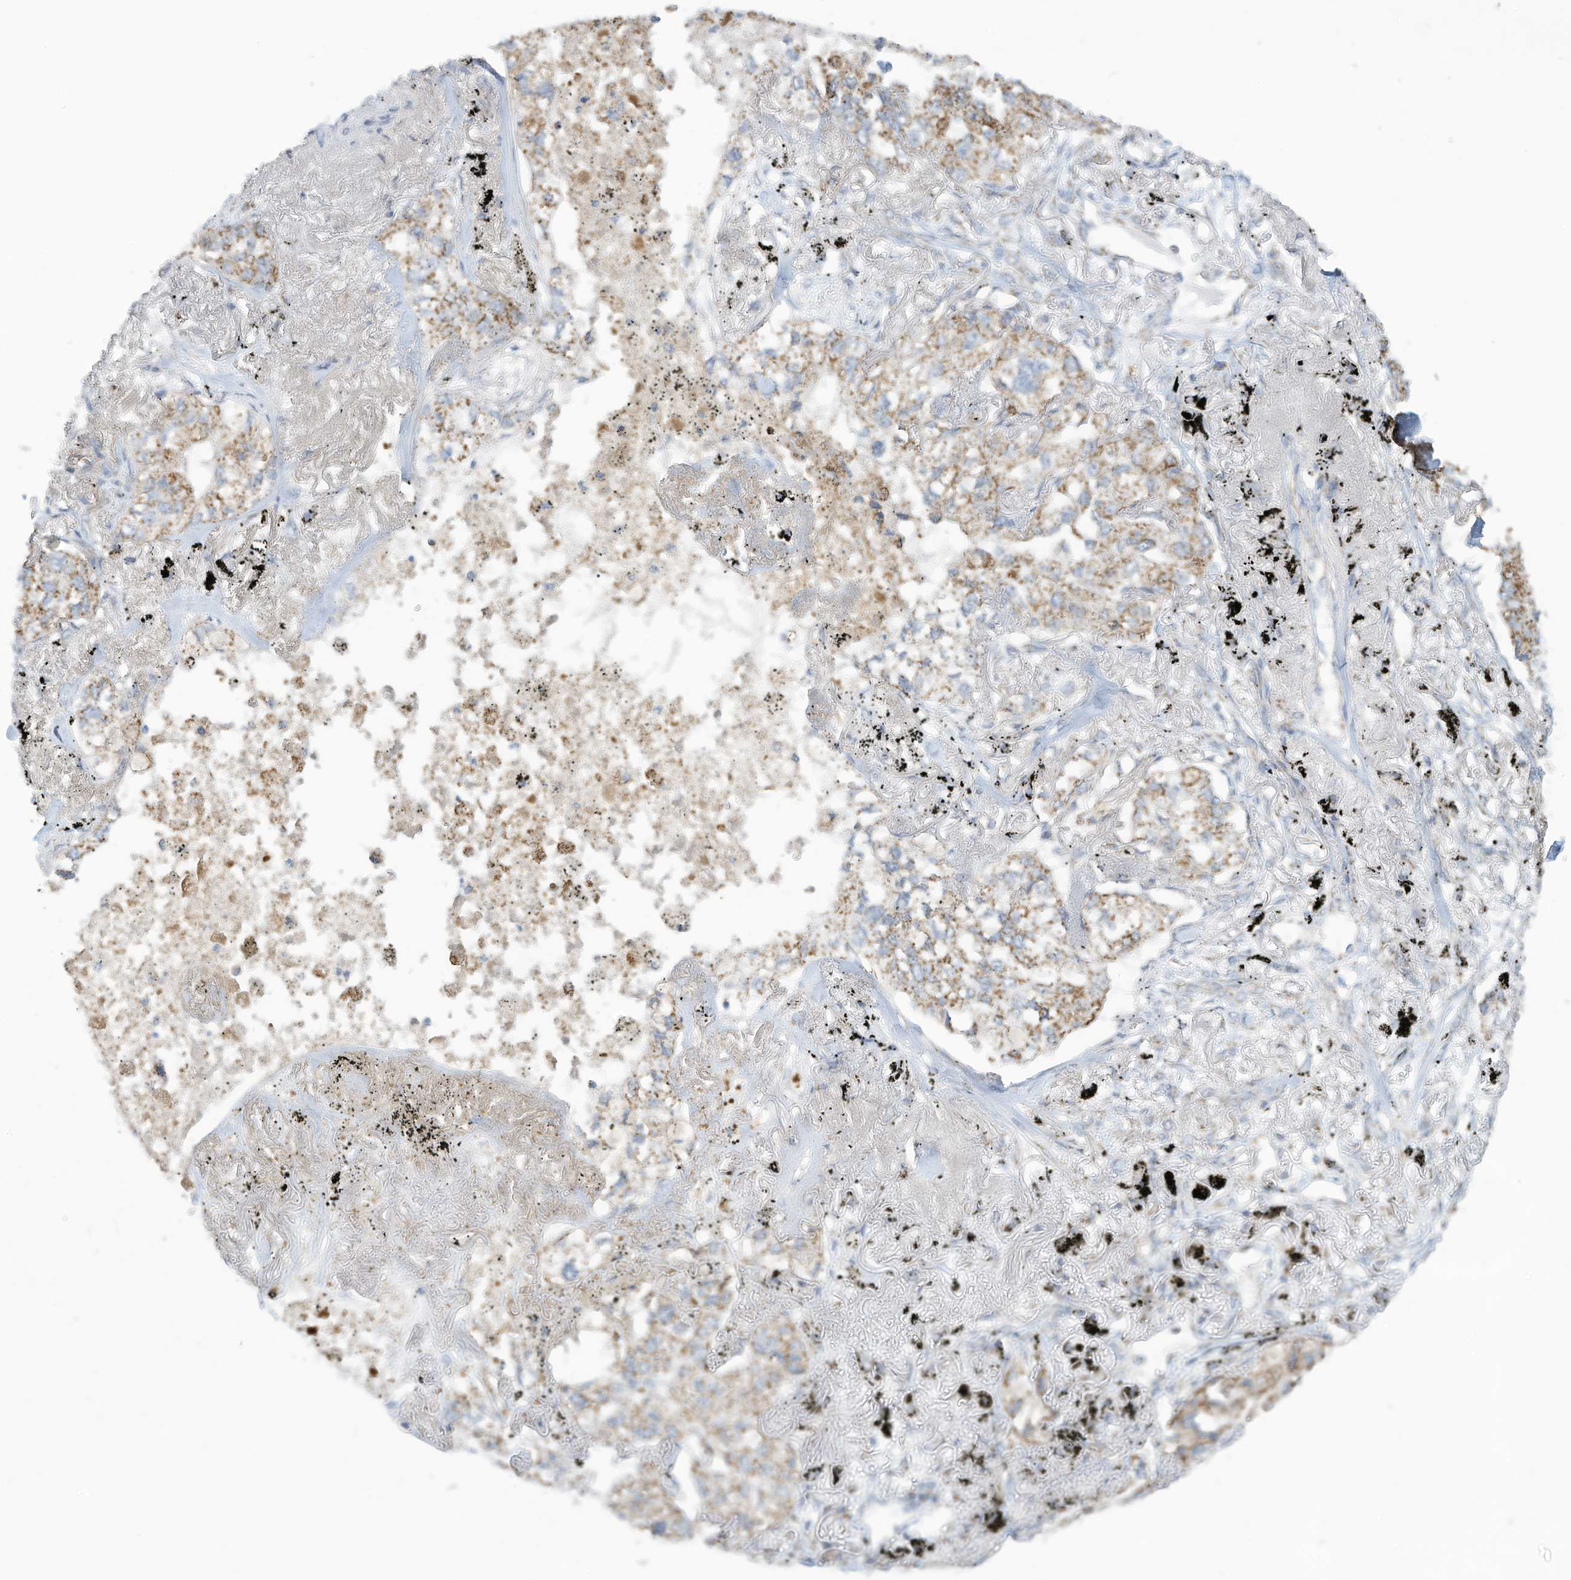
{"staining": {"intensity": "moderate", "quantity": "25%-75%", "location": "cytoplasmic/membranous"}, "tissue": "lung cancer", "cell_type": "Tumor cells", "image_type": "cancer", "snomed": [{"axis": "morphology", "description": "Adenocarcinoma, NOS"}, {"axis": "topography", "description": "Lung"}], "caption": "An image of lung cancer stained for a protein displays moderate cytoplasmic/membranous brown staining in tumor cells.", "gene": "NLN", "patient": {"sex": "male", "age": 65}}